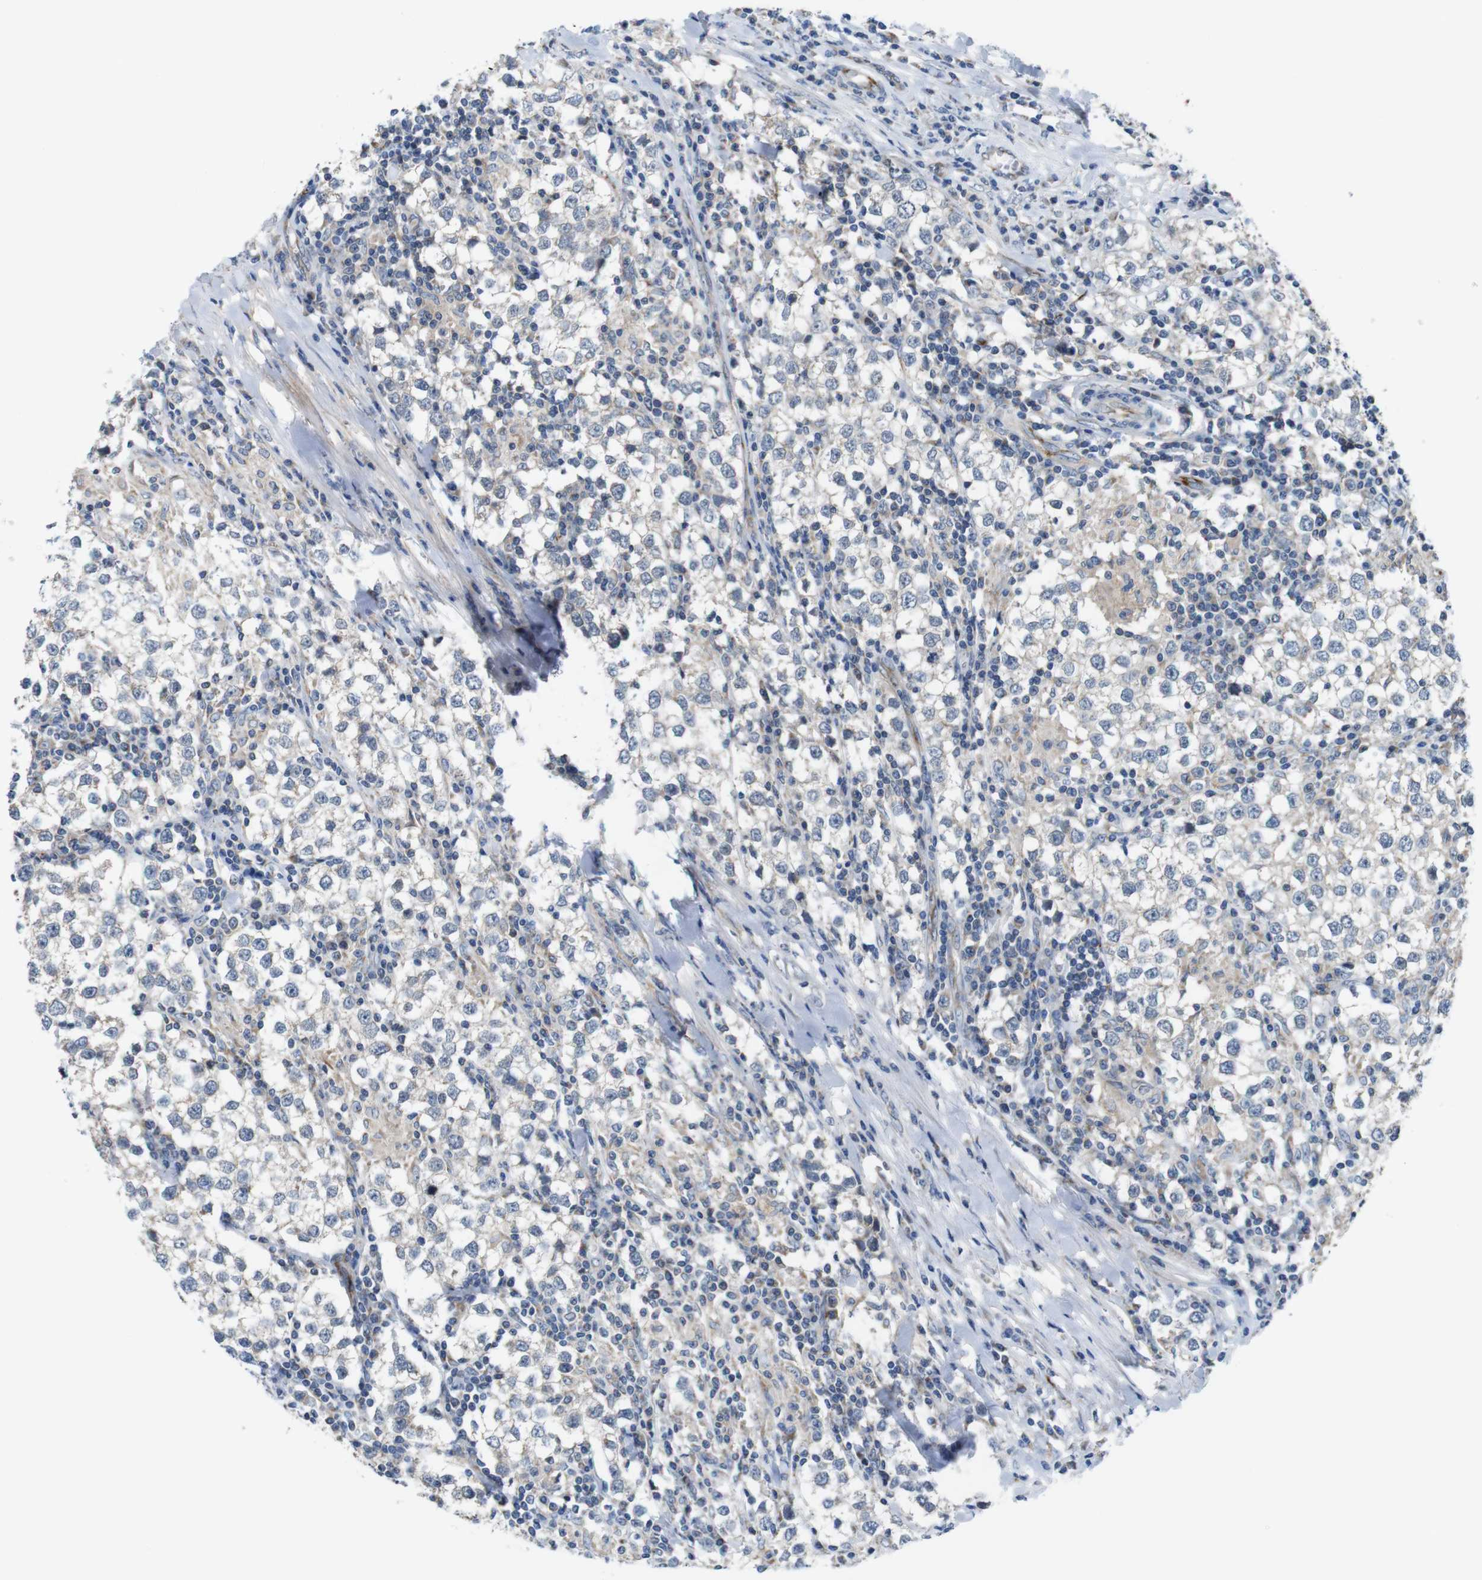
{"staining": {"intensity": "weak", "quantity": "25%-75%", "location": "cytoplasmic/membranous"}, "tissue": "testis cancer", "cell_type": "Tumor cells", "image_type": "cancer", "snomed": [{"axis": "morphology", "description": "Seminoma, NOS"}, {"axis": "morphology", "description": "Carcinoma, Embryonal, NOS"}, {"axis": "topography", "description": "Testis"}], "caption": "Protein expression analysis of embryonal carcinoma (testis) demonstrates weak cytoplasmic/membranous expression in approximately 25%-75% of tumor cells.", "gene": "EFCAB14", "patient": {"sex": "male", "age": 36}}